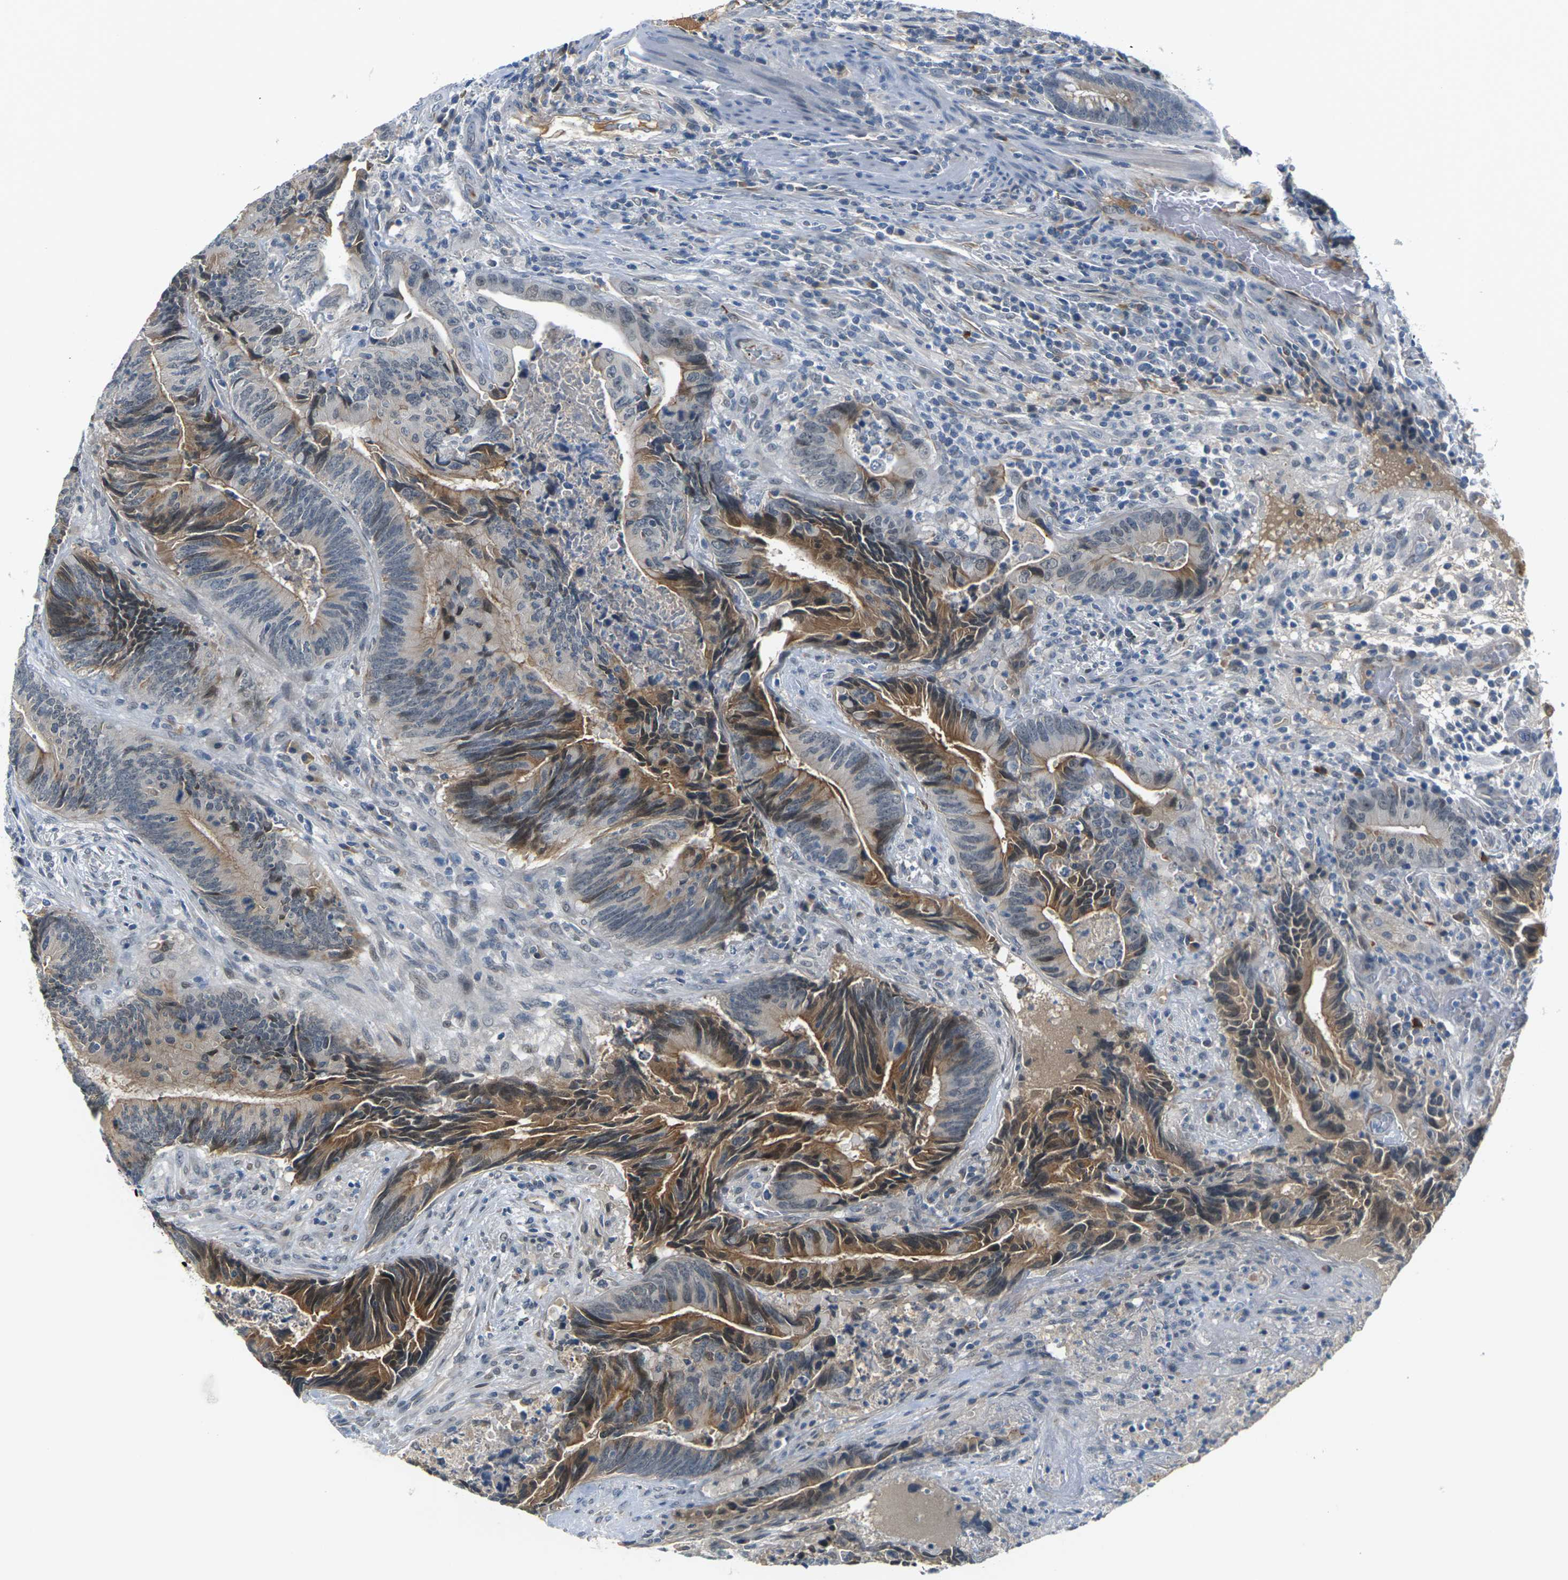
{"staining": {"intensity": "moderate", "quantity": "25%-75%", "location": "cytoplasmic/membranous"}, "tissue": "colorectal cancer", "cell_type": "Tumor cells", "image_type": "cancer", "snomed": [{"axis": "morphology", "description": "Normal tissue, NOS"}, {"axis": "morphology", "description": "Adenocarcinoma, NOS"}, {"axis": "topography", "description": "Colon"}], "caption": "Immunohistochemistry of human colorectal cancer (adenocarcinoma) demonstrates medium levels of moderate cytoplasmic/membranous expression in approximately 25%-75% of tumor cells.", "gene": "PKP2", "patient": {"sex": "male", "age": 56}}